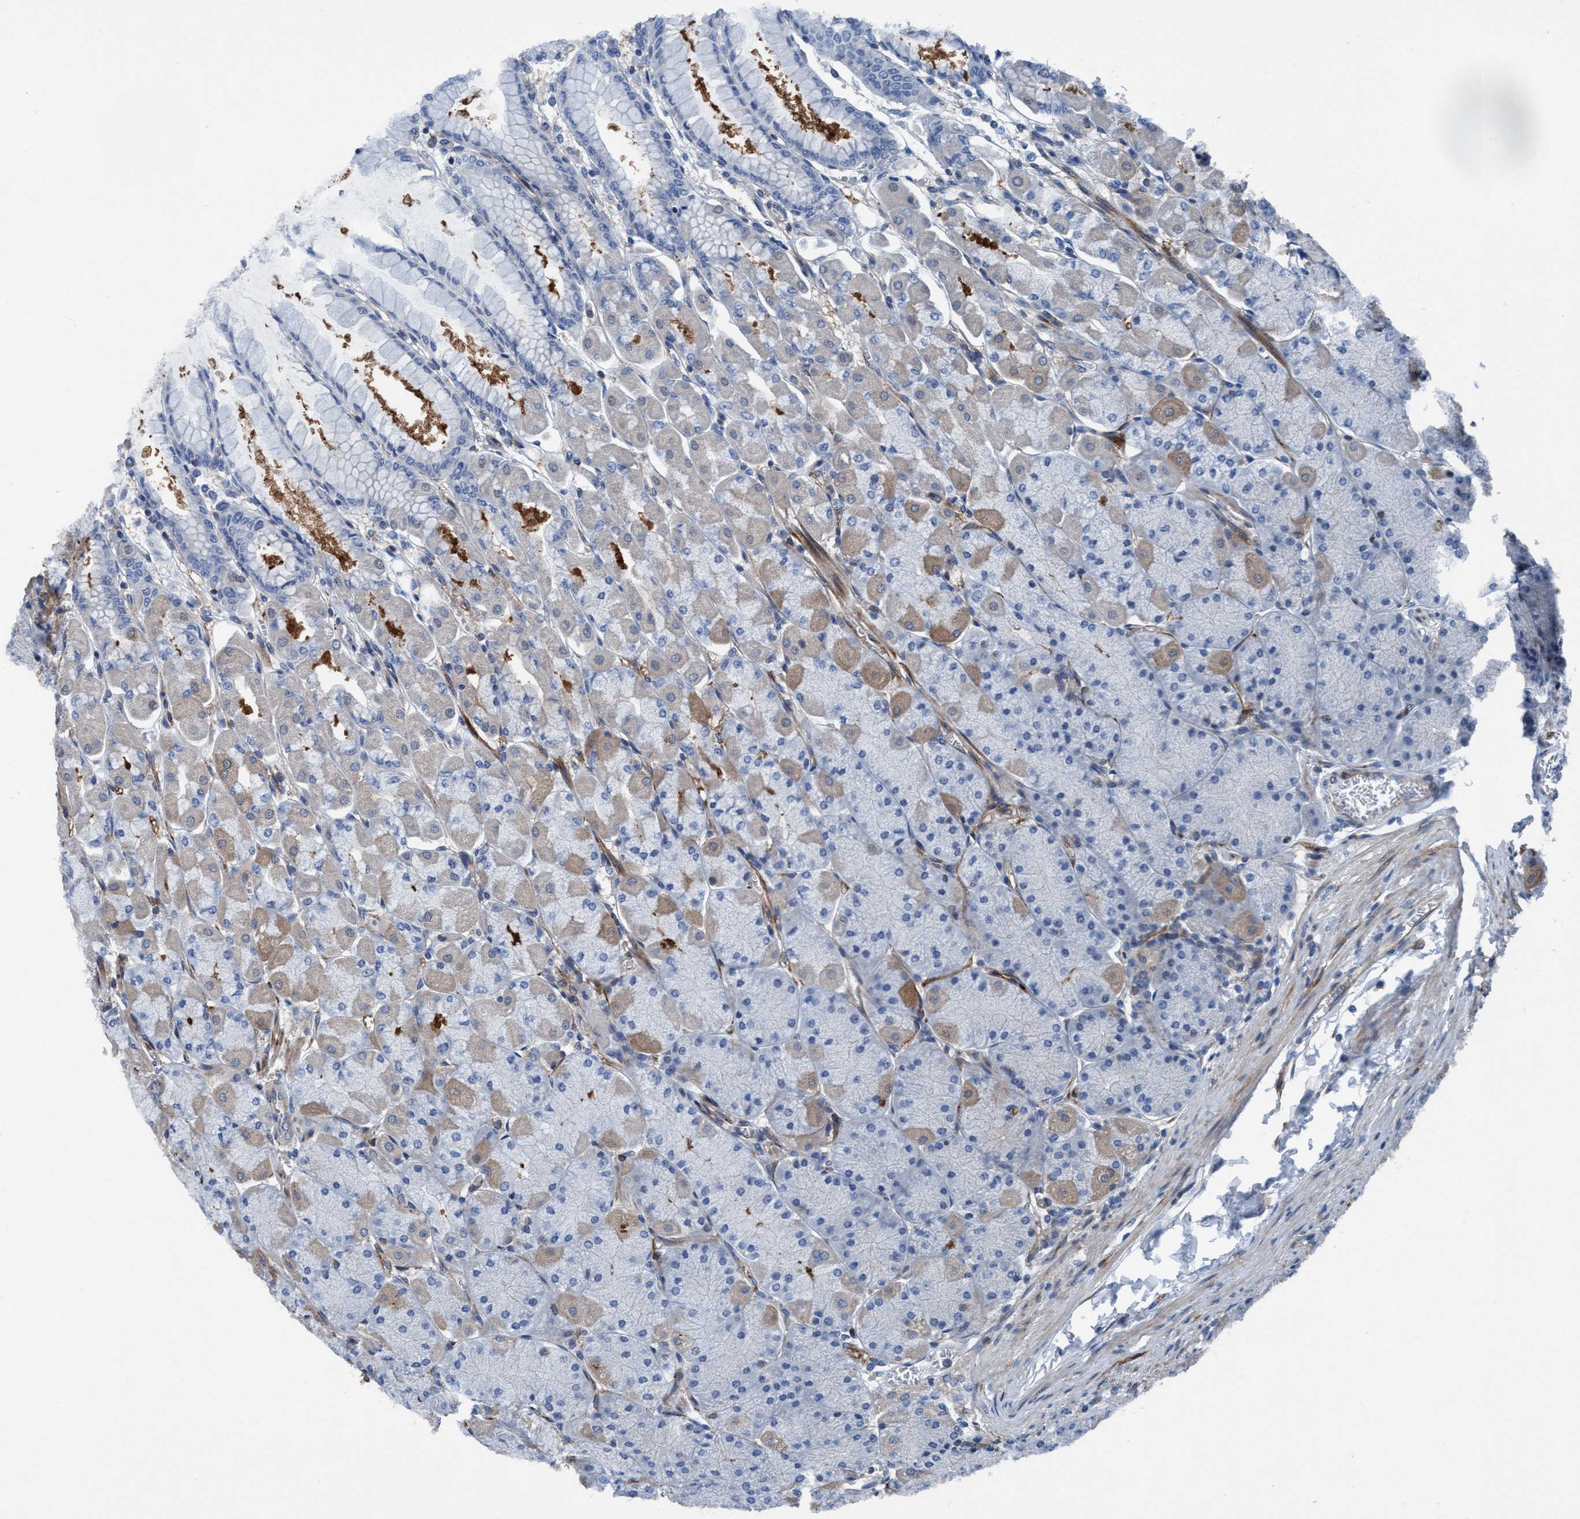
{"staining": {"intensity": "moderate", "quantity": "25%-75%", "location": "cytoplasmic/membranous"}, "tissue": "stomach", "cell_type": "Glandular cells", "image_type": "normal", "snomed": [{"axis": "morphology", "description": "Normal tissue, NOS"}, {"axis": "topography", "description": "Stomach, upper"}], "caption": "Immunohistochemistry (IHC) (DAB (3,3'-diaminobenzidine)) staining of unremarkable stomach shows moderate cytoplasmic/membranous protein expression in about 25%-75% of glandular cells.", "gene": "NMT1", "patient": {"sex": "female", "age": 56}}